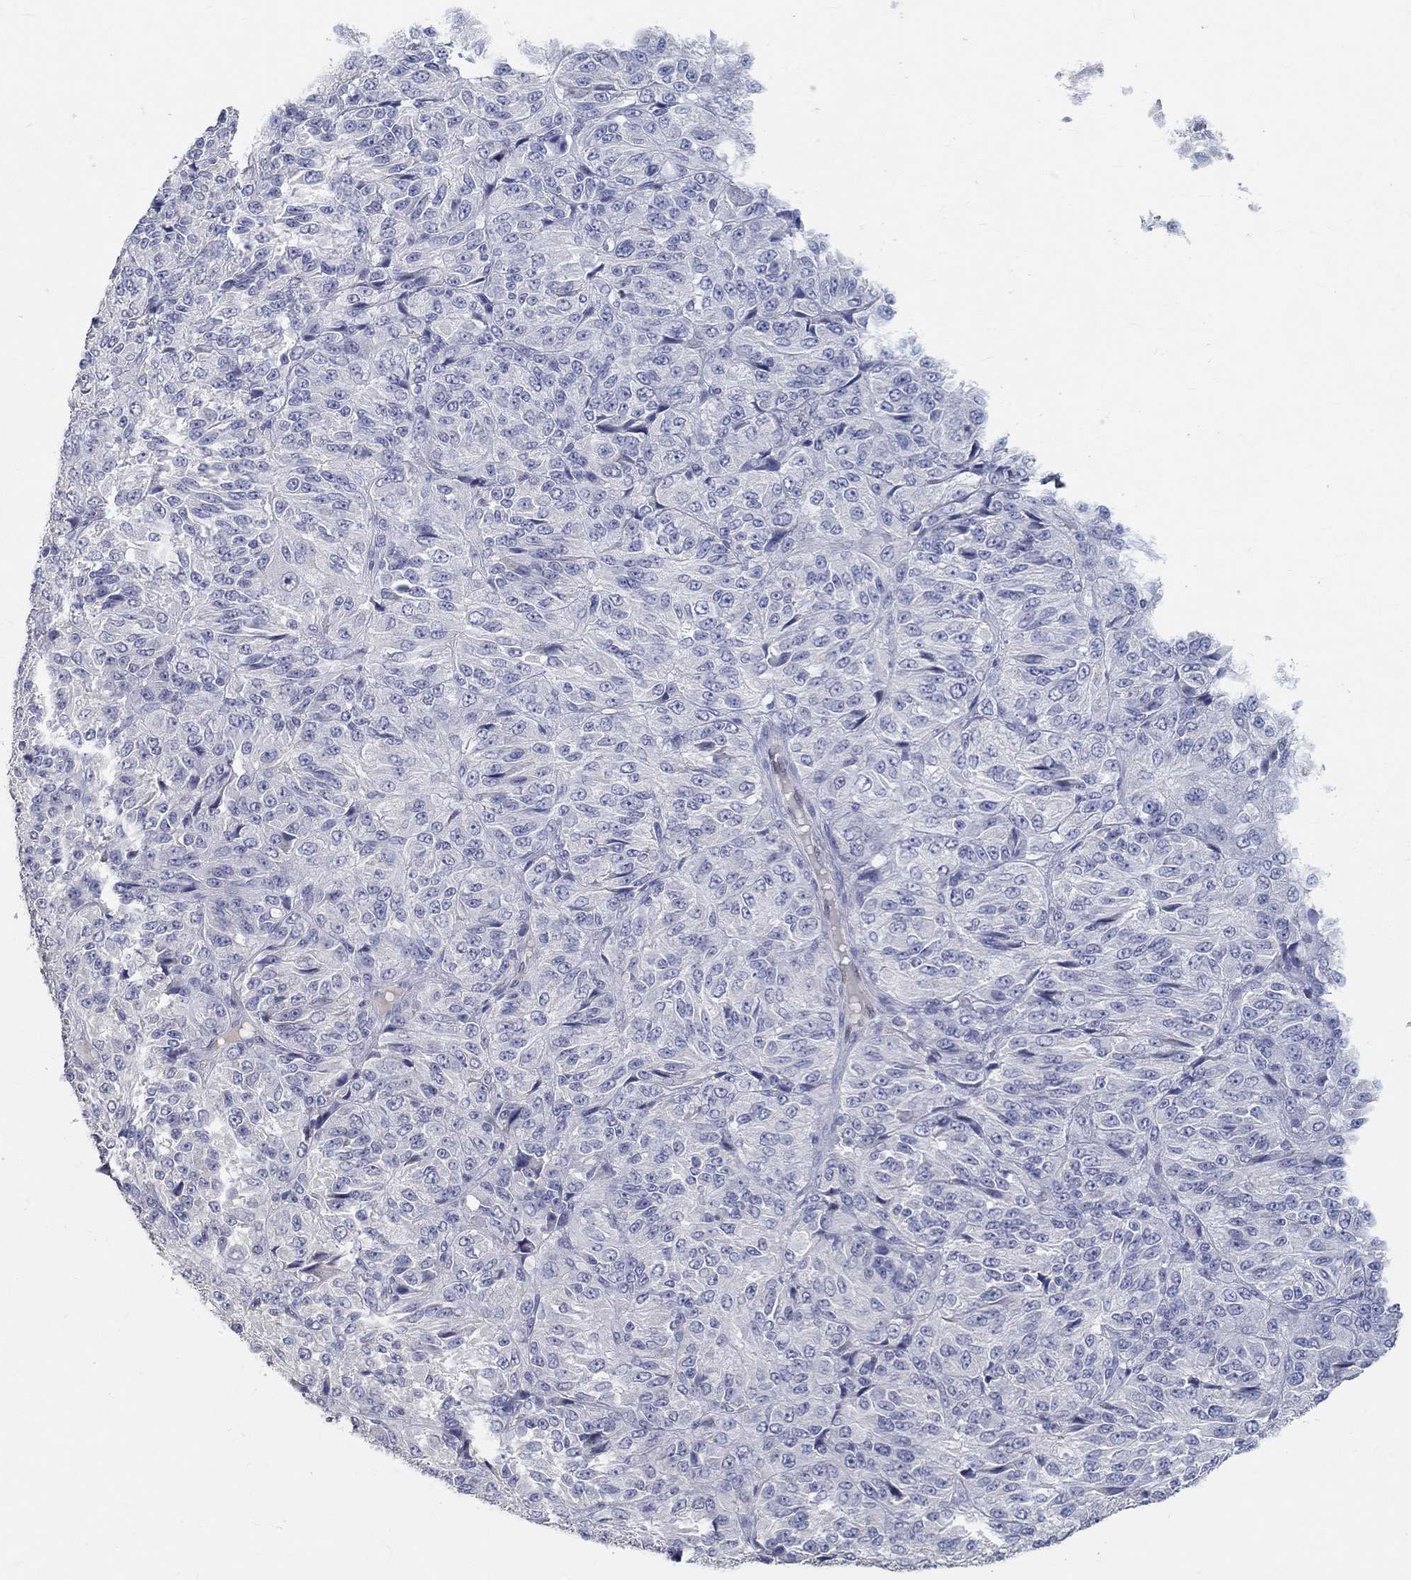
{"staining": {"intensity": "negative", "quantity": "none", "location": "none"}, "tissue": "melanoma", "cell_type": "Tumor cells", "image_type": "cancer", "snomed": [{"axis": "morphology", "description": "Malignant melanoma, Metastatic site"}, {"axis": "topography", "description": "Brain"}], "caption": "Photomicrograph shows no protein expression in tumor cells of melanoma tissue.", "gene": "FGF2", "patient": {"sex": "female", "age": 56}}